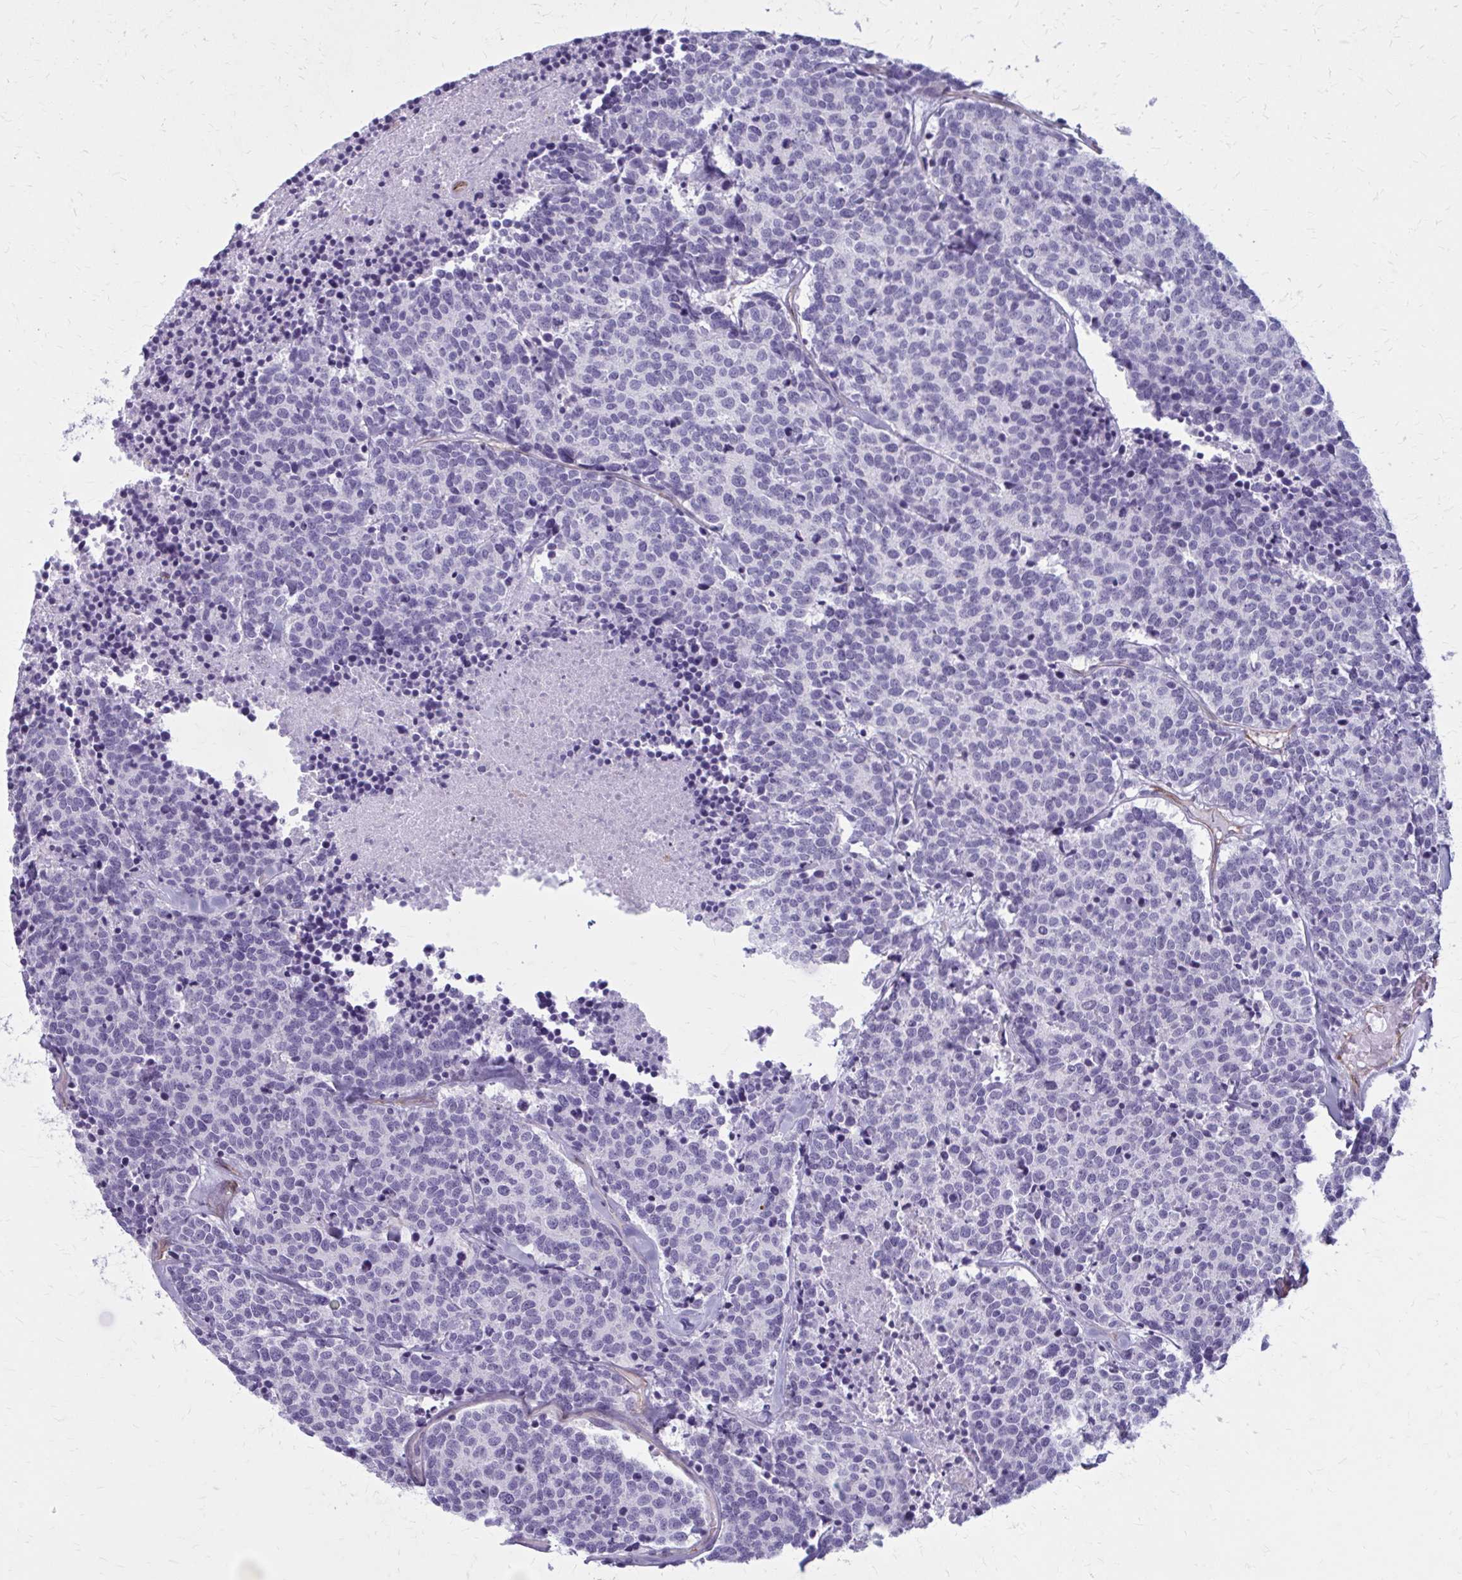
{"staining": {"intensity": "negative", "quantity": "none", "location": "none"}, "tissue": "carcinoid", "cell_type": "Tumor cells", "image_type": "cancer", "snomed": [{"axis": "morphology", "description": "Carcinoid, malignant, NOS"}, {"axis": "topography", "description": "Skin"}], "caption": "DAB immunohistochemical staining of human carcinoid displays no significant staining in tumor cells. (Stains: DAB immunohistochemistry with hematoxylin counter stain, Microscopy: brightfield microscopy at high magnification).", "gene": "CASQ2", "patient": {"sex": "female", "age": 79}}